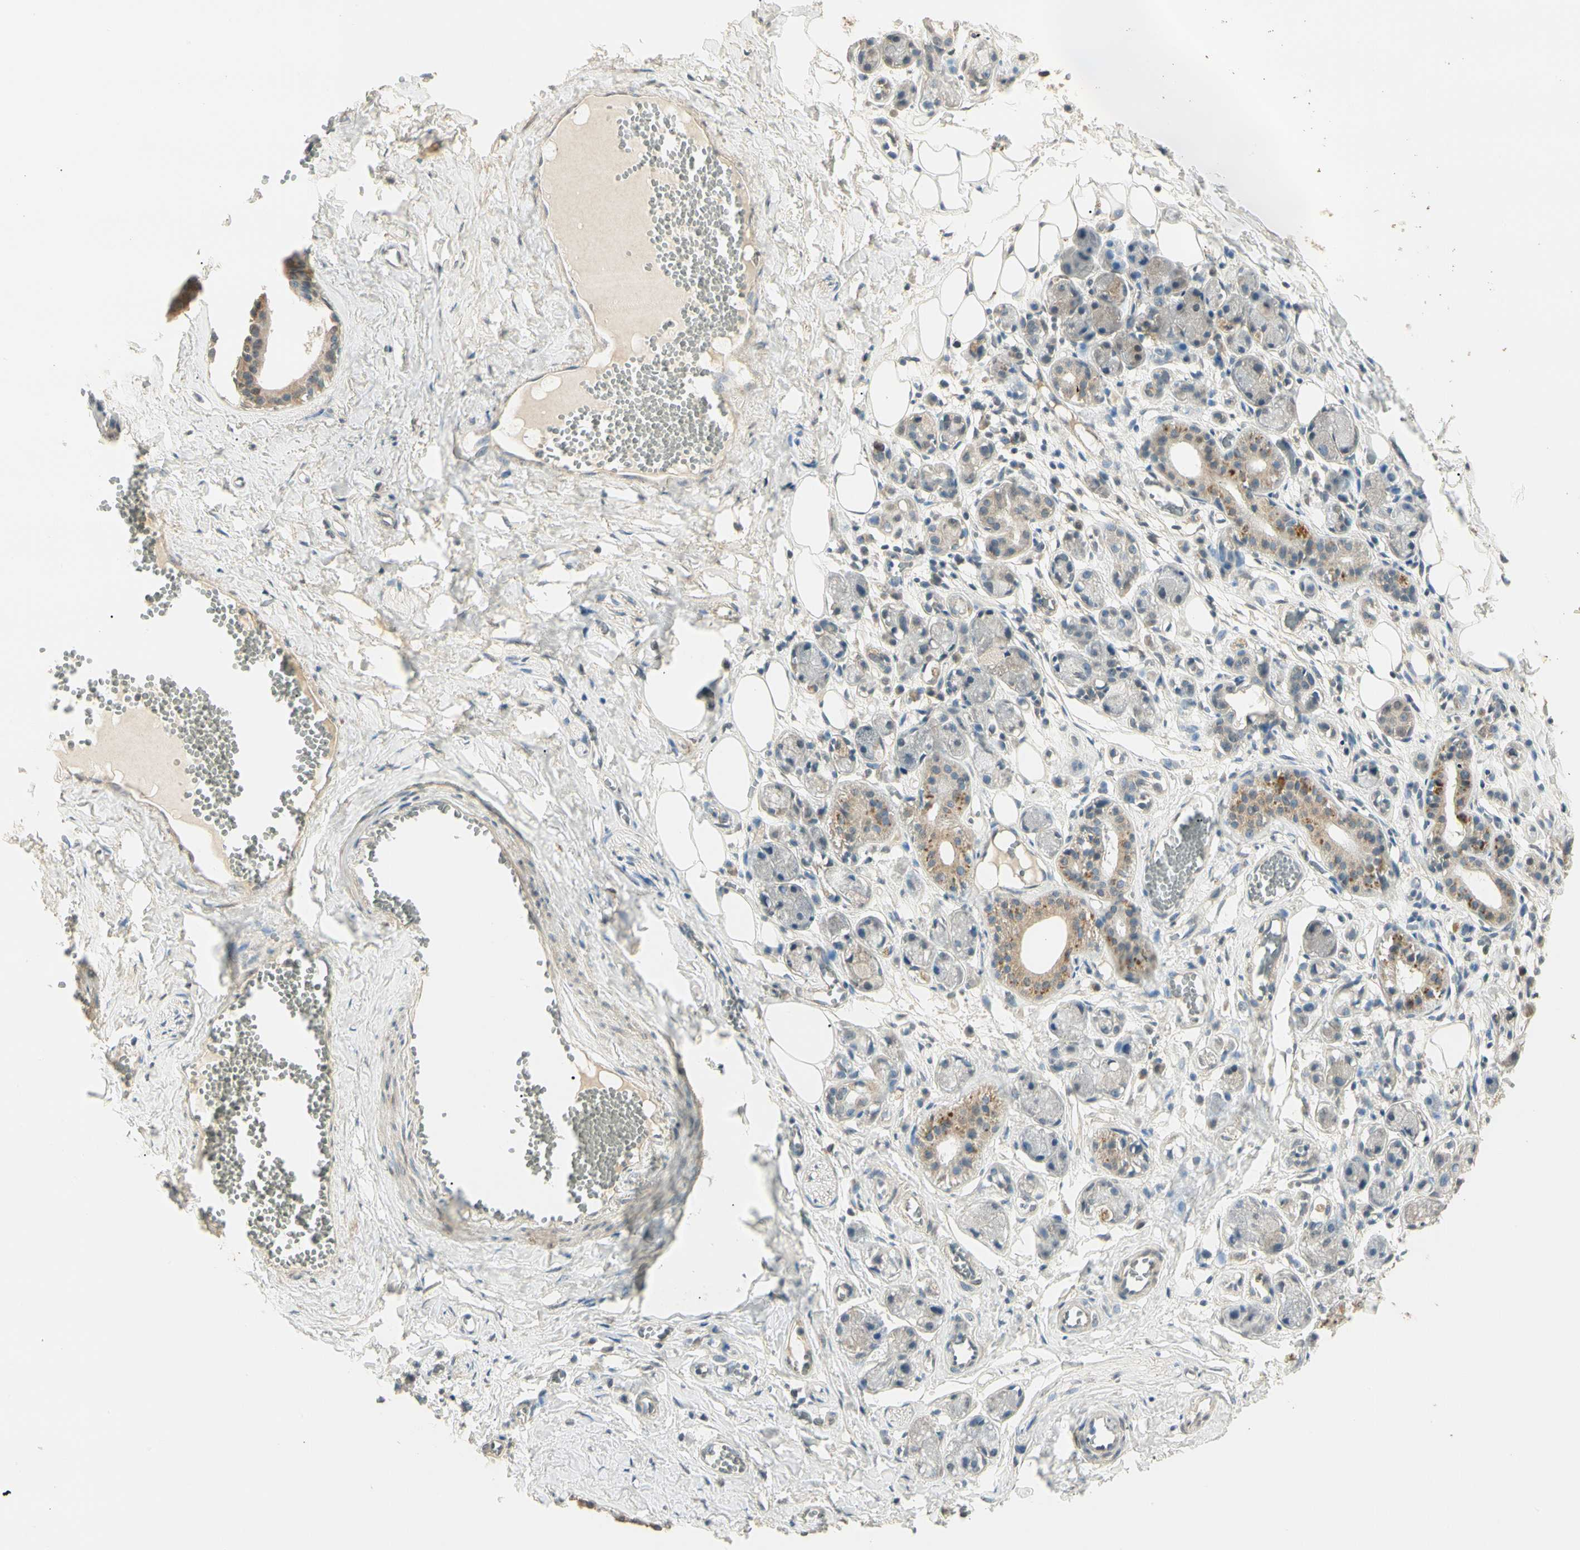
{"staining": {"intensity": "weak", "quantity": "25%-75%", "location": "cytoplasmic/membranous"}, "tissue": "adipose tissue", "cell_type": "Adipocytes", "image_type": "normal", "snomed": [{"axis": "morphology", "description": "Normal tissue, NOS"}, {"axis": "morphology", "description": "Inflammation, NOS"}, {"axis": "topography", "description": "Vascular tissue"}, {"axis": "topography", "description": "Salivary gland"}], "caption": "Benign adipose tissue reveals weak cytoplasmic/membranous positivity in about 25%-75% of adipocytes (DAB (3,3'-diaminobenzidine) = brown stain, brightfield microscopy at high magnification)..", "gene": "SGCA", "patient": {"sex": "female", "age": 75}}